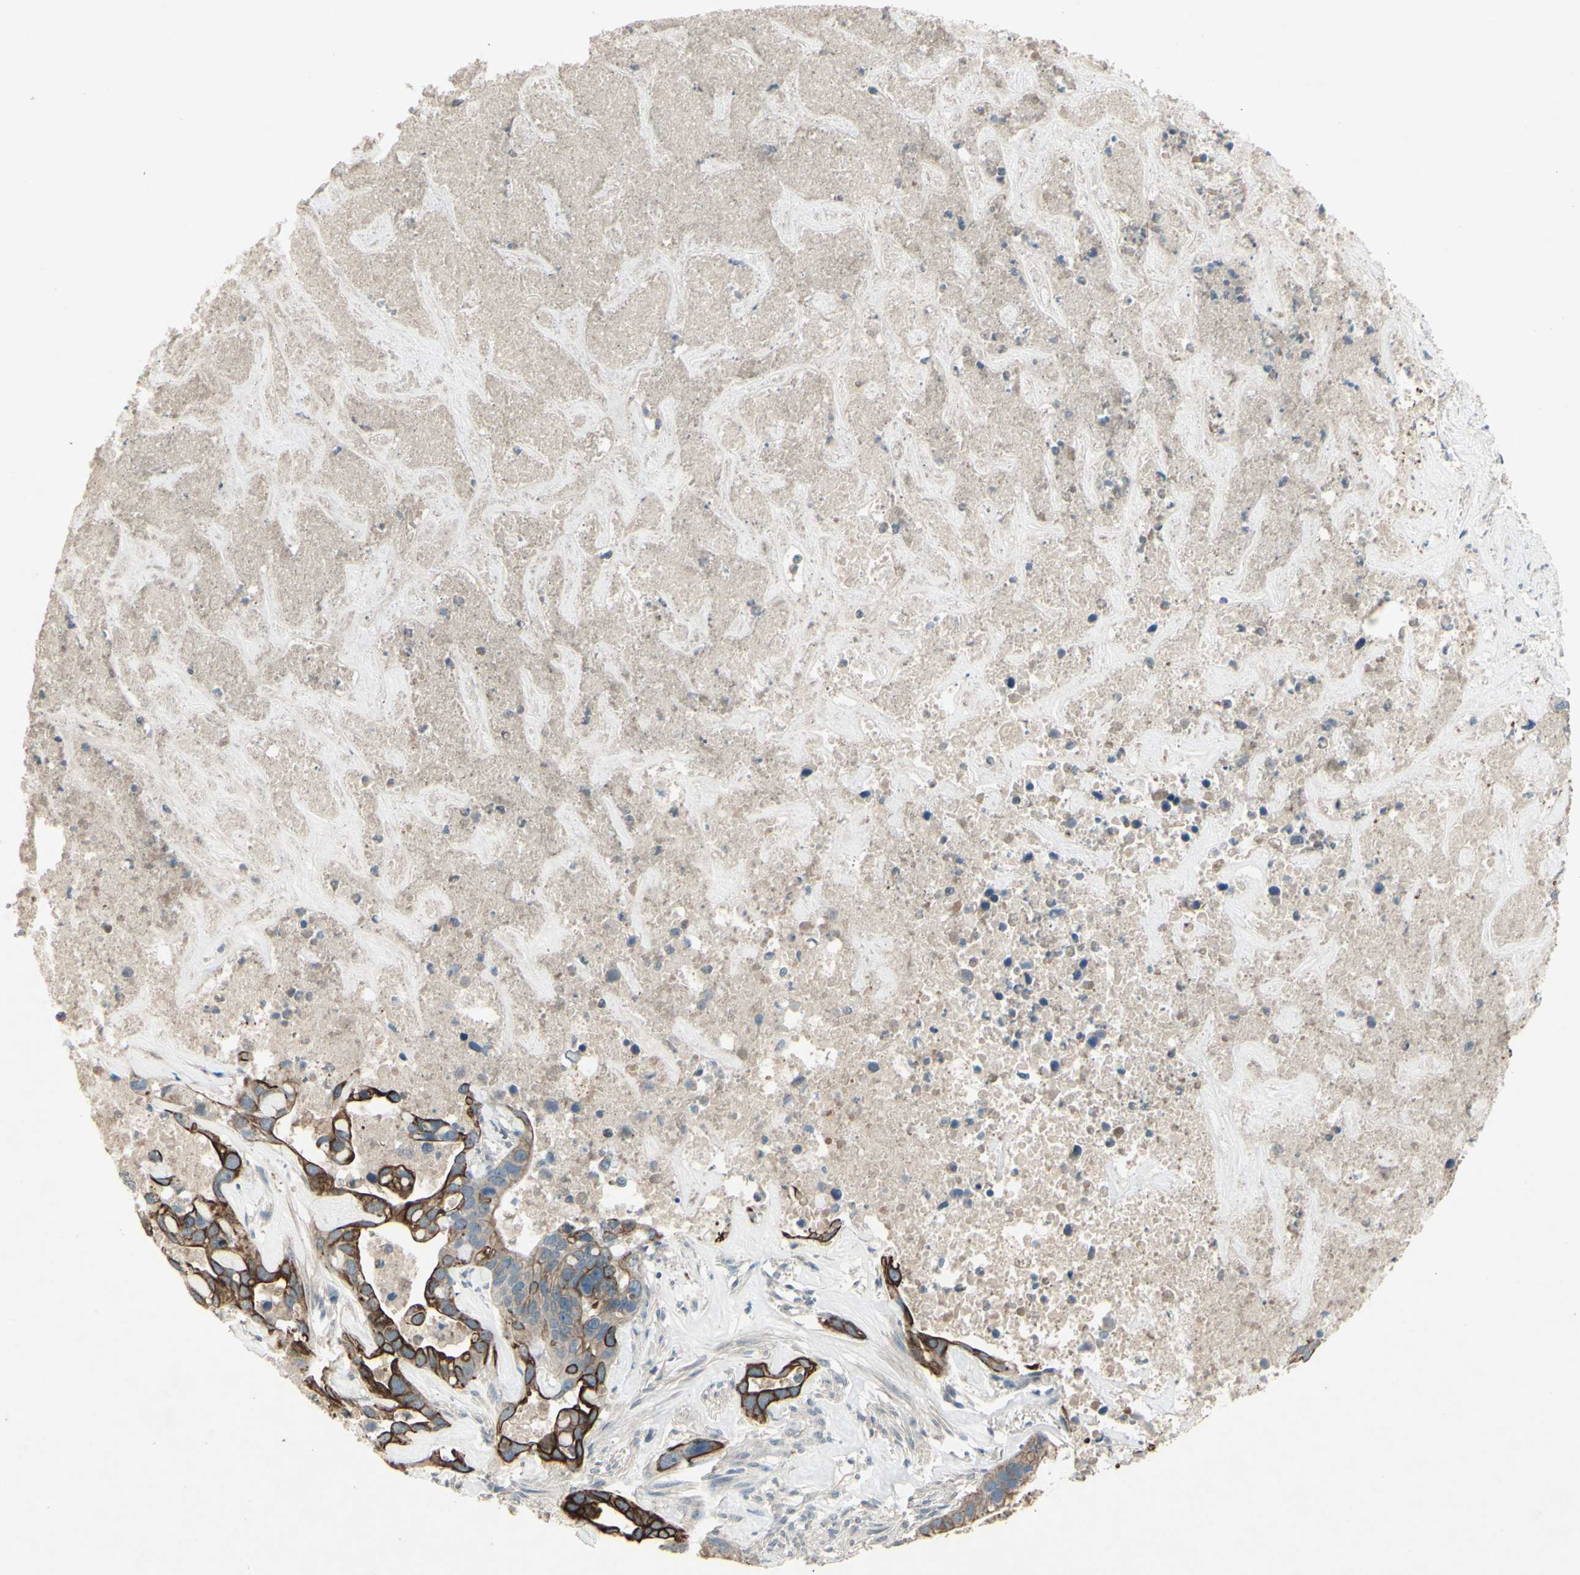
{"staining": {"intensity": "strong", "quantity": "25%-75%", "location": "cytoplasmic/membranous"}, "tissue": "liver cancer", "cell_type": "Tumor cells", "image_type": "cancer", "snomed": [{"axis": "morphology", "description": "Cholangiocarcinoma"}, {"axis": "topography", "description": "Liver"}], "caption": "Liver cancer stained for a protein (brown) exhibits strong cytoplasmic/membranous positive staining in about 25%-75% of tumor cells.", "gene": "TIMM21", "patient": {"sex": "female", "age": 65}}